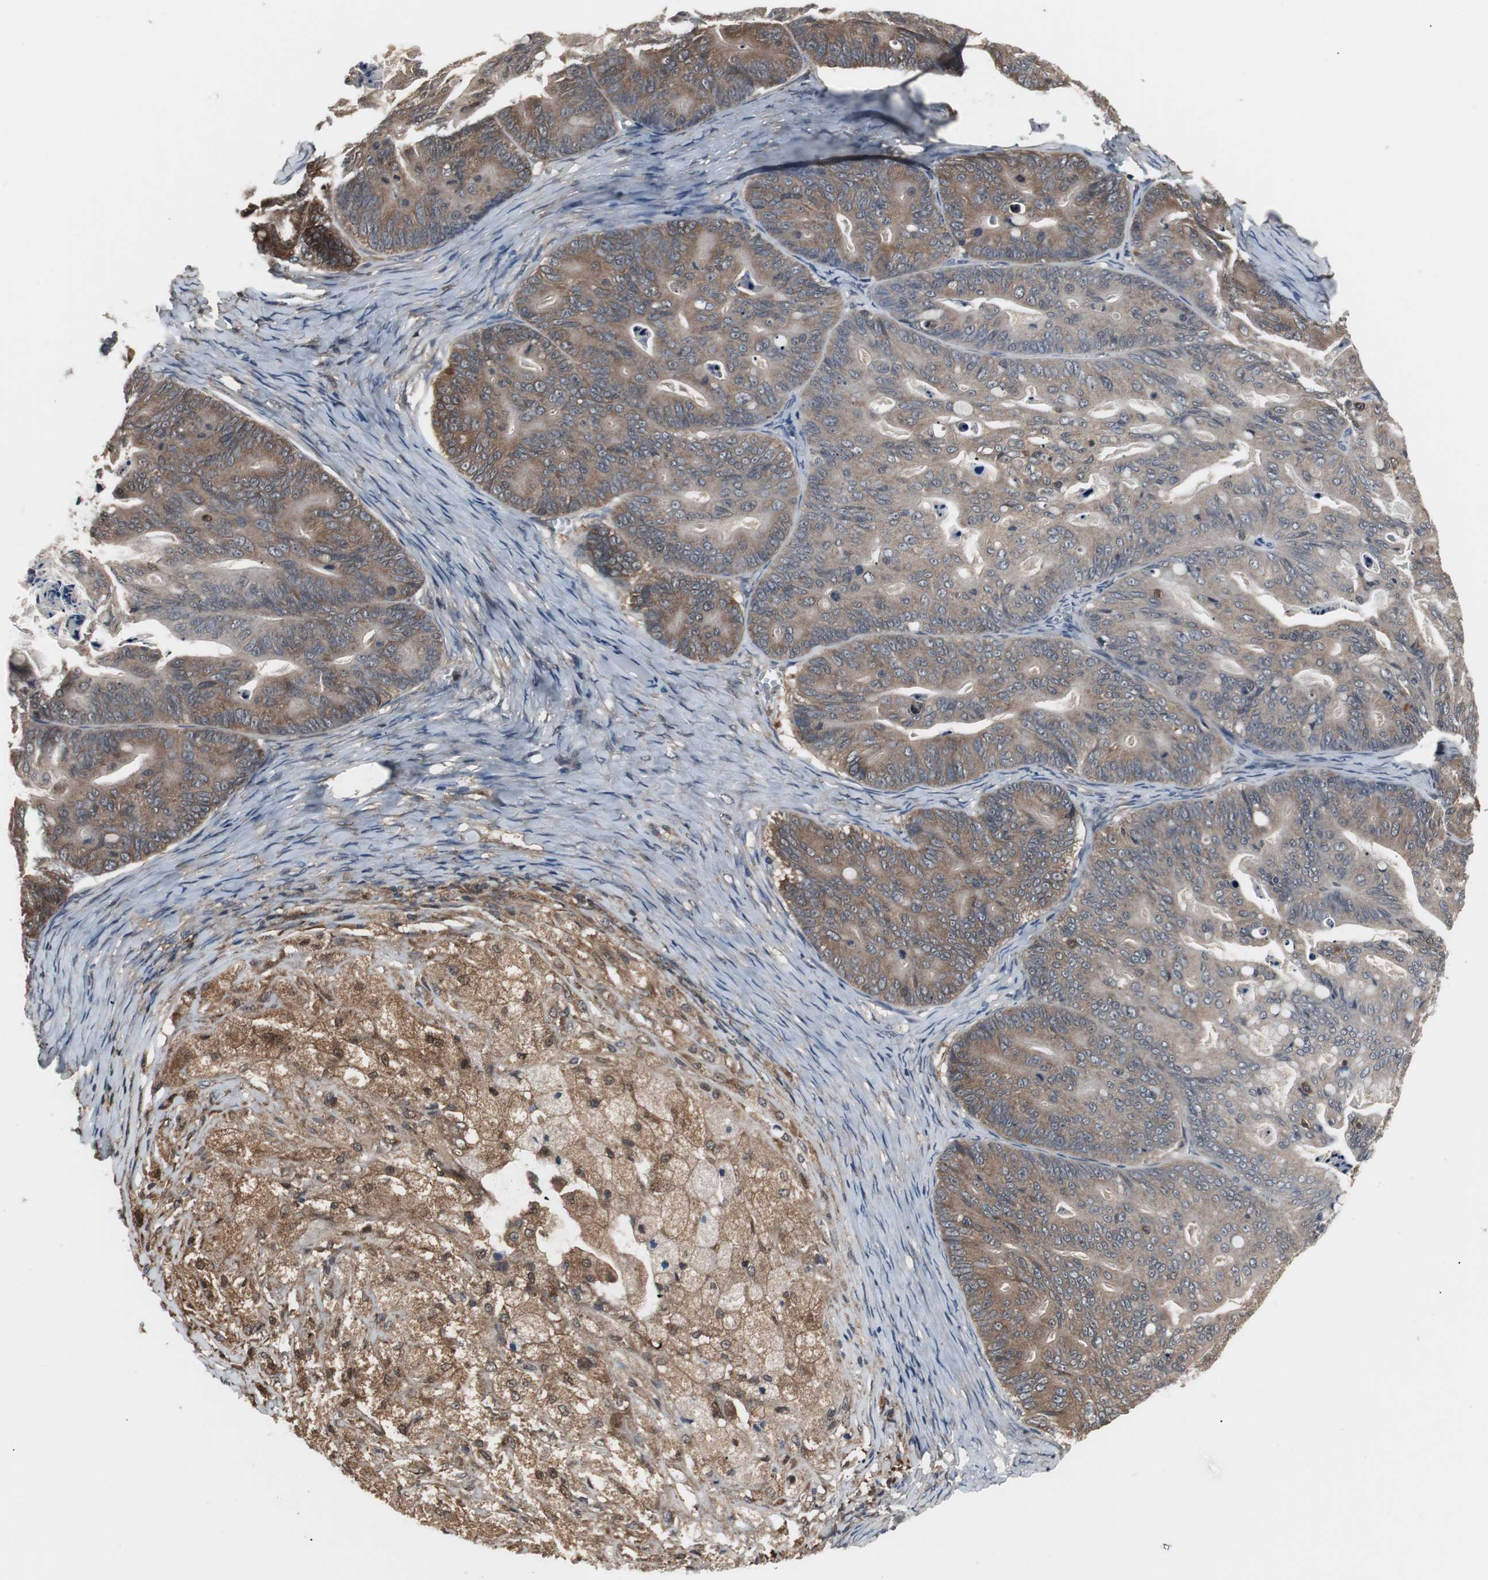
{"staining": {"intensity": "moderate", "quantity": ">75%", "location": "cytoplasmic/membranous"}, "tissue": "ovarian cancer", "cell_type": "Tumor cells", "image_type": "cancer", "snomed": [{"axis": "morphology", "description": "Cystadenocarcinoma, mucinous, NOS"}, {"axis": "topography", "description": "Ovary"}], "caption": "There is medium levels of moderate cytoplasmic/membranous staining in tumor cells of ovarian cancer, as demonstrated by immunohistochemical staining (brown color).", "gene": "ZSCAN22", "patient": {"sex": "female", "age": 36}}